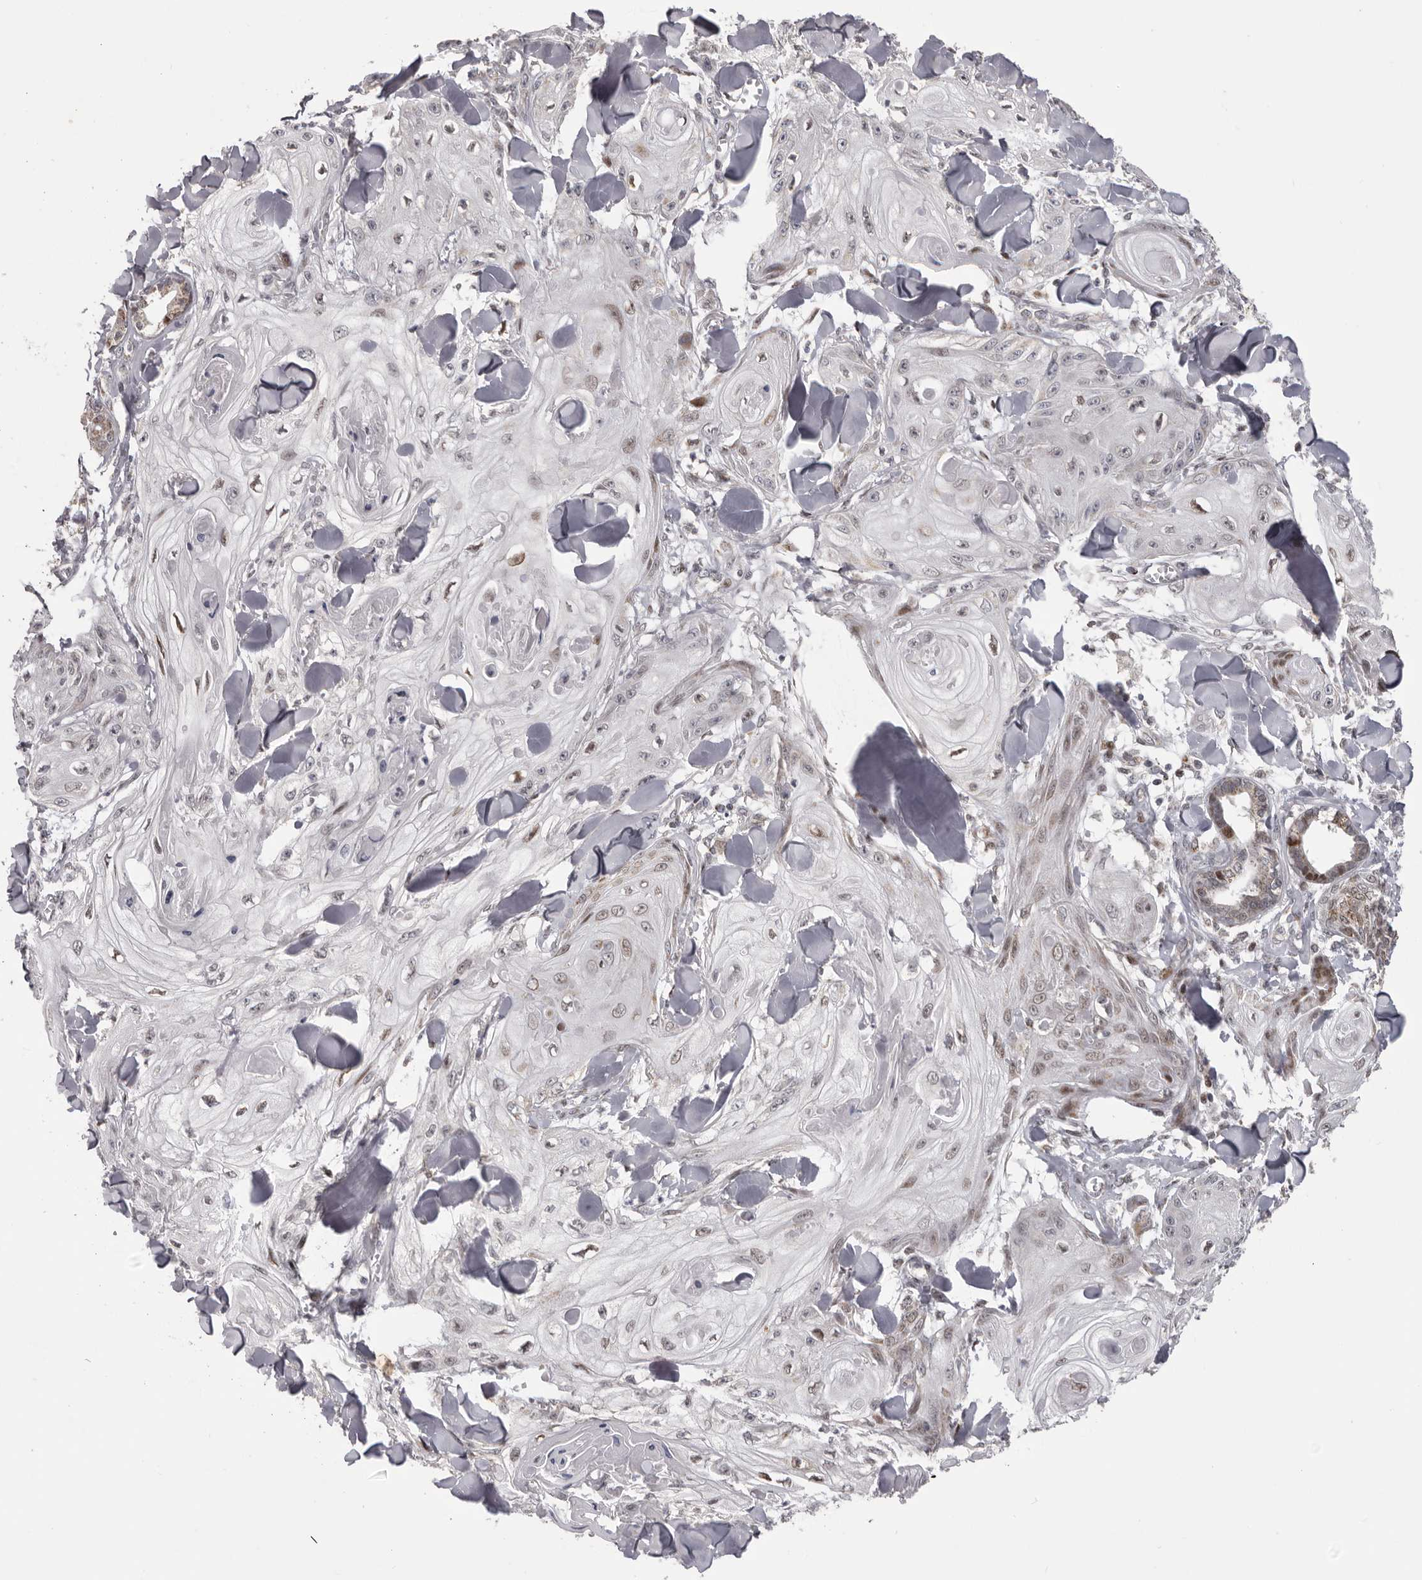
{"staining": {"intensity": "weak", "quantity": "<25%", "location": "cytoplasmic/membranous,nuclear"}, "tissue": "skin cancer", "cell_type": "Tumor cells", "image_type": "cancer", "snomed": [{"axis": "morphology", "description": "Squamous cell carcinoma, NOS"}, {"axis": "topography", "description": "Skin"}], "caption": "Immunohistochemical staining of squamous cell carcinoma (skin) displays no significant staining in tumor cells. (Brightfield microscopy of DAB (3,3'-diaminobenzidine) immunohistochemistry (IHC) at high magnification).", "gene": "C17orf99", "patient": {"sex": "male", "age": 74}}